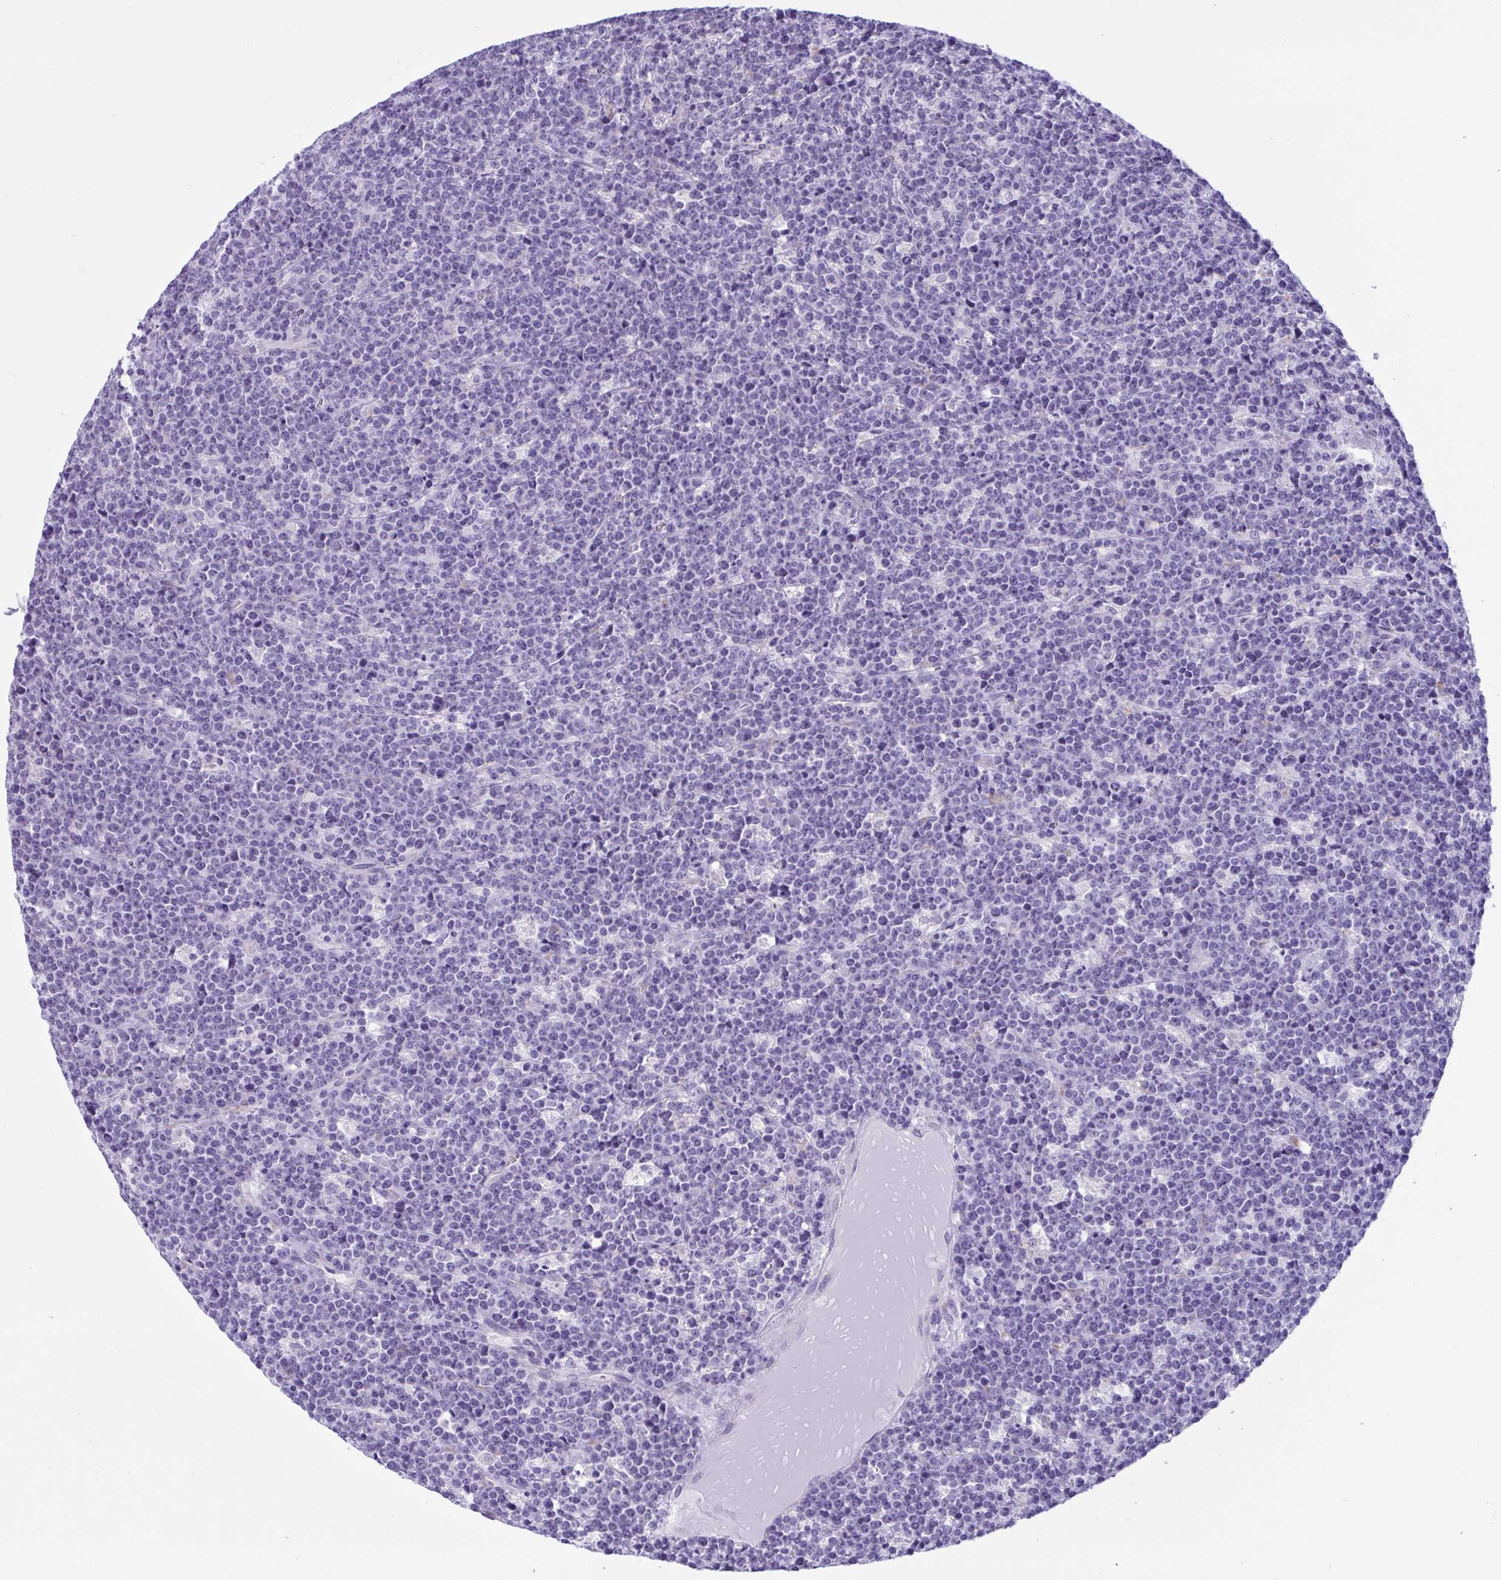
{"staining": {"intensity": "negative", "quantity": "none", "location": "none"}, "tissue": "lymphoma", "cell_type": "Tumor cells", "image_type": "cancer", "snomed": [{"axis": "morphology", "description": "Malignant lymphoma, non-Hodgkin's type, High grade"}, {"axis": "topography", "description": "Ovary"}], "caption": "Tumor cells are negative for brown protein staining in lymphoma.", "gene": "BBS1", "patient": {"sex": "female", "age": 56}}